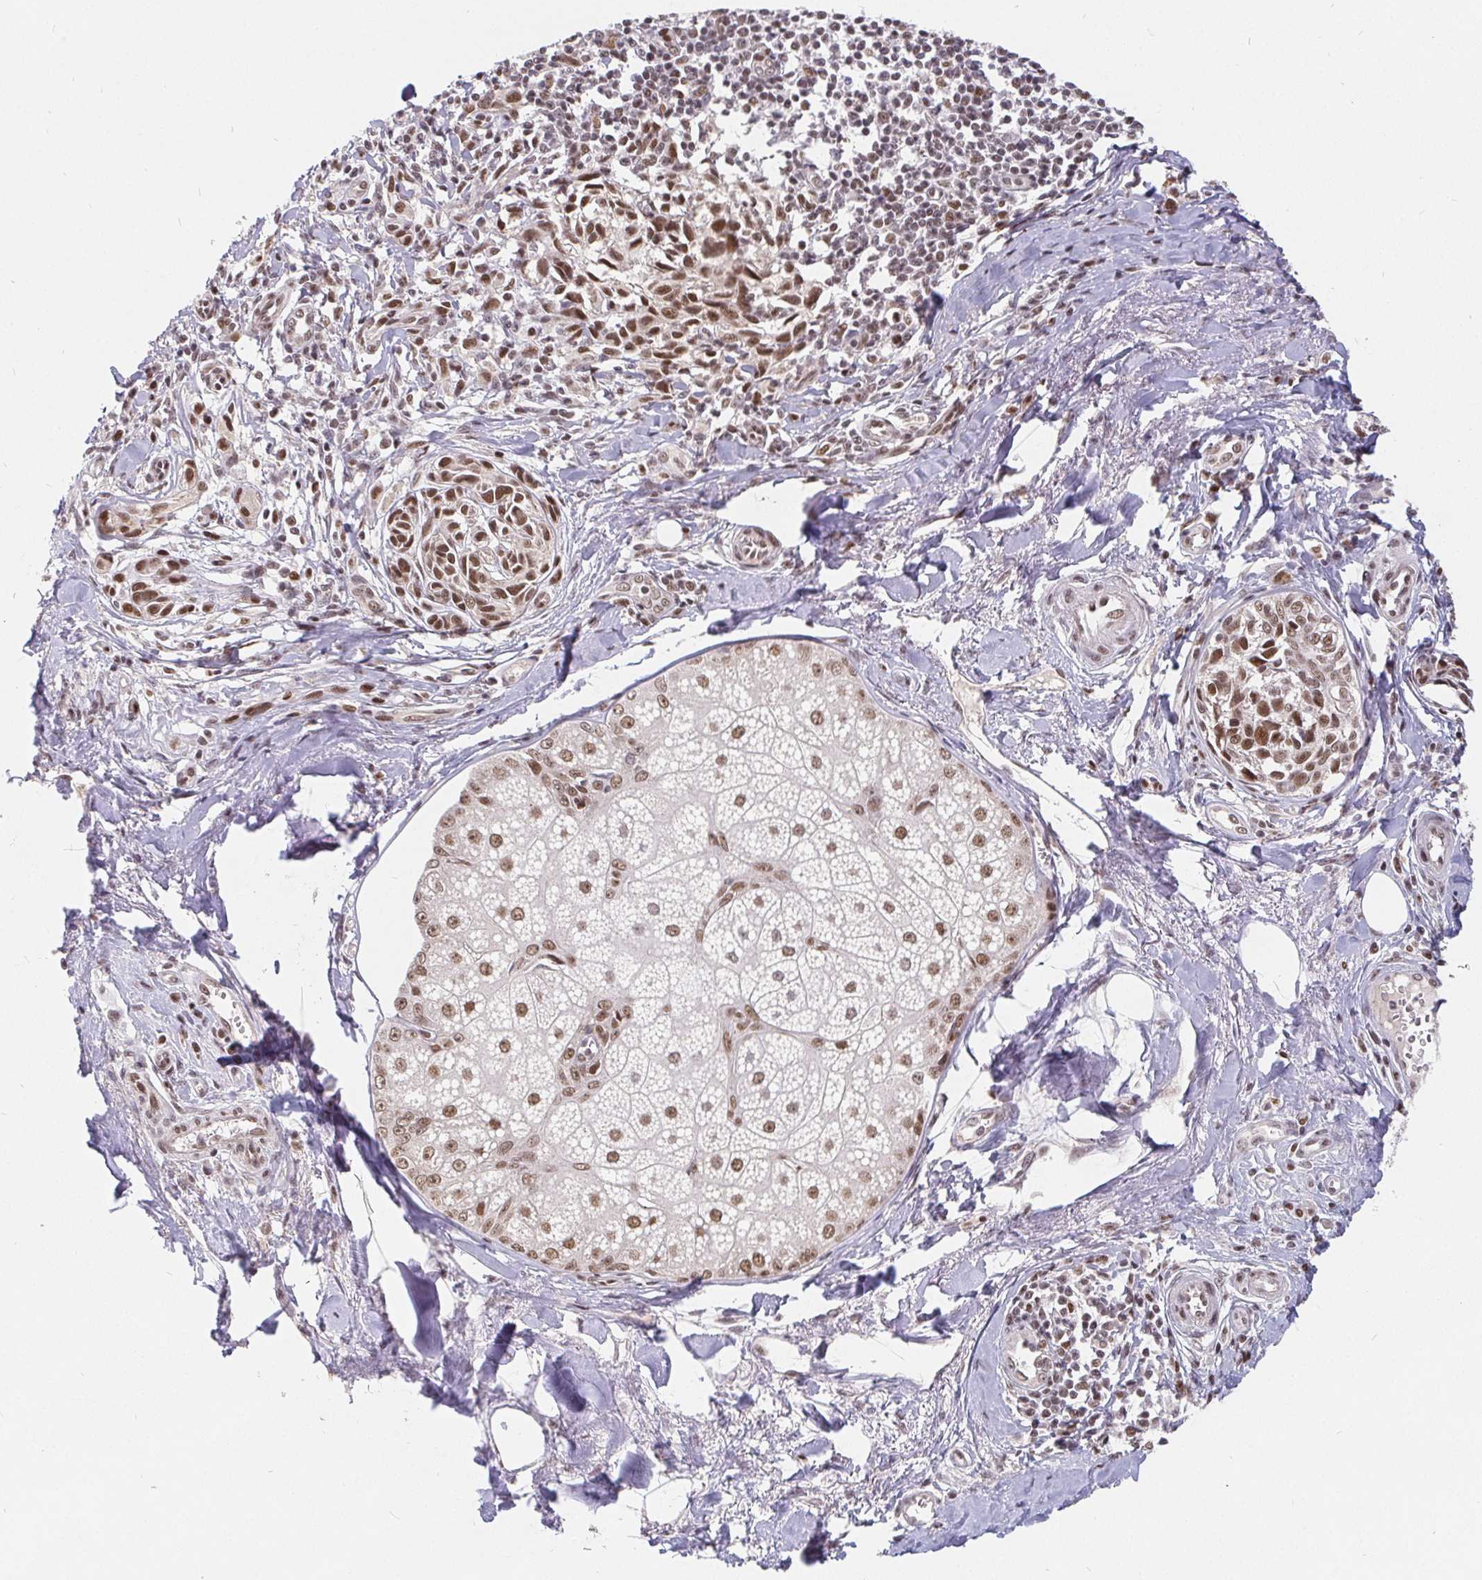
{"staining": {"intensity": "moderate", "quantity": ">75%", "location": "nuclear"}, "tissue": "melanoma", "cell_type": "Tumor cells", "image_type": "cancer", "snomed": [{"axis": "morphology", "description": "Malignant melanoma, NOS"}, {"axis": "topography", "description": "Skin"}], "caption": "There is medium levels of moderate nuclear expression in tumor cells of melanoma, as demonstrated by immunohistochemical staining (brown color).", "gene": "POU2F1", "patient": {"sex": "female", "age": 86}}